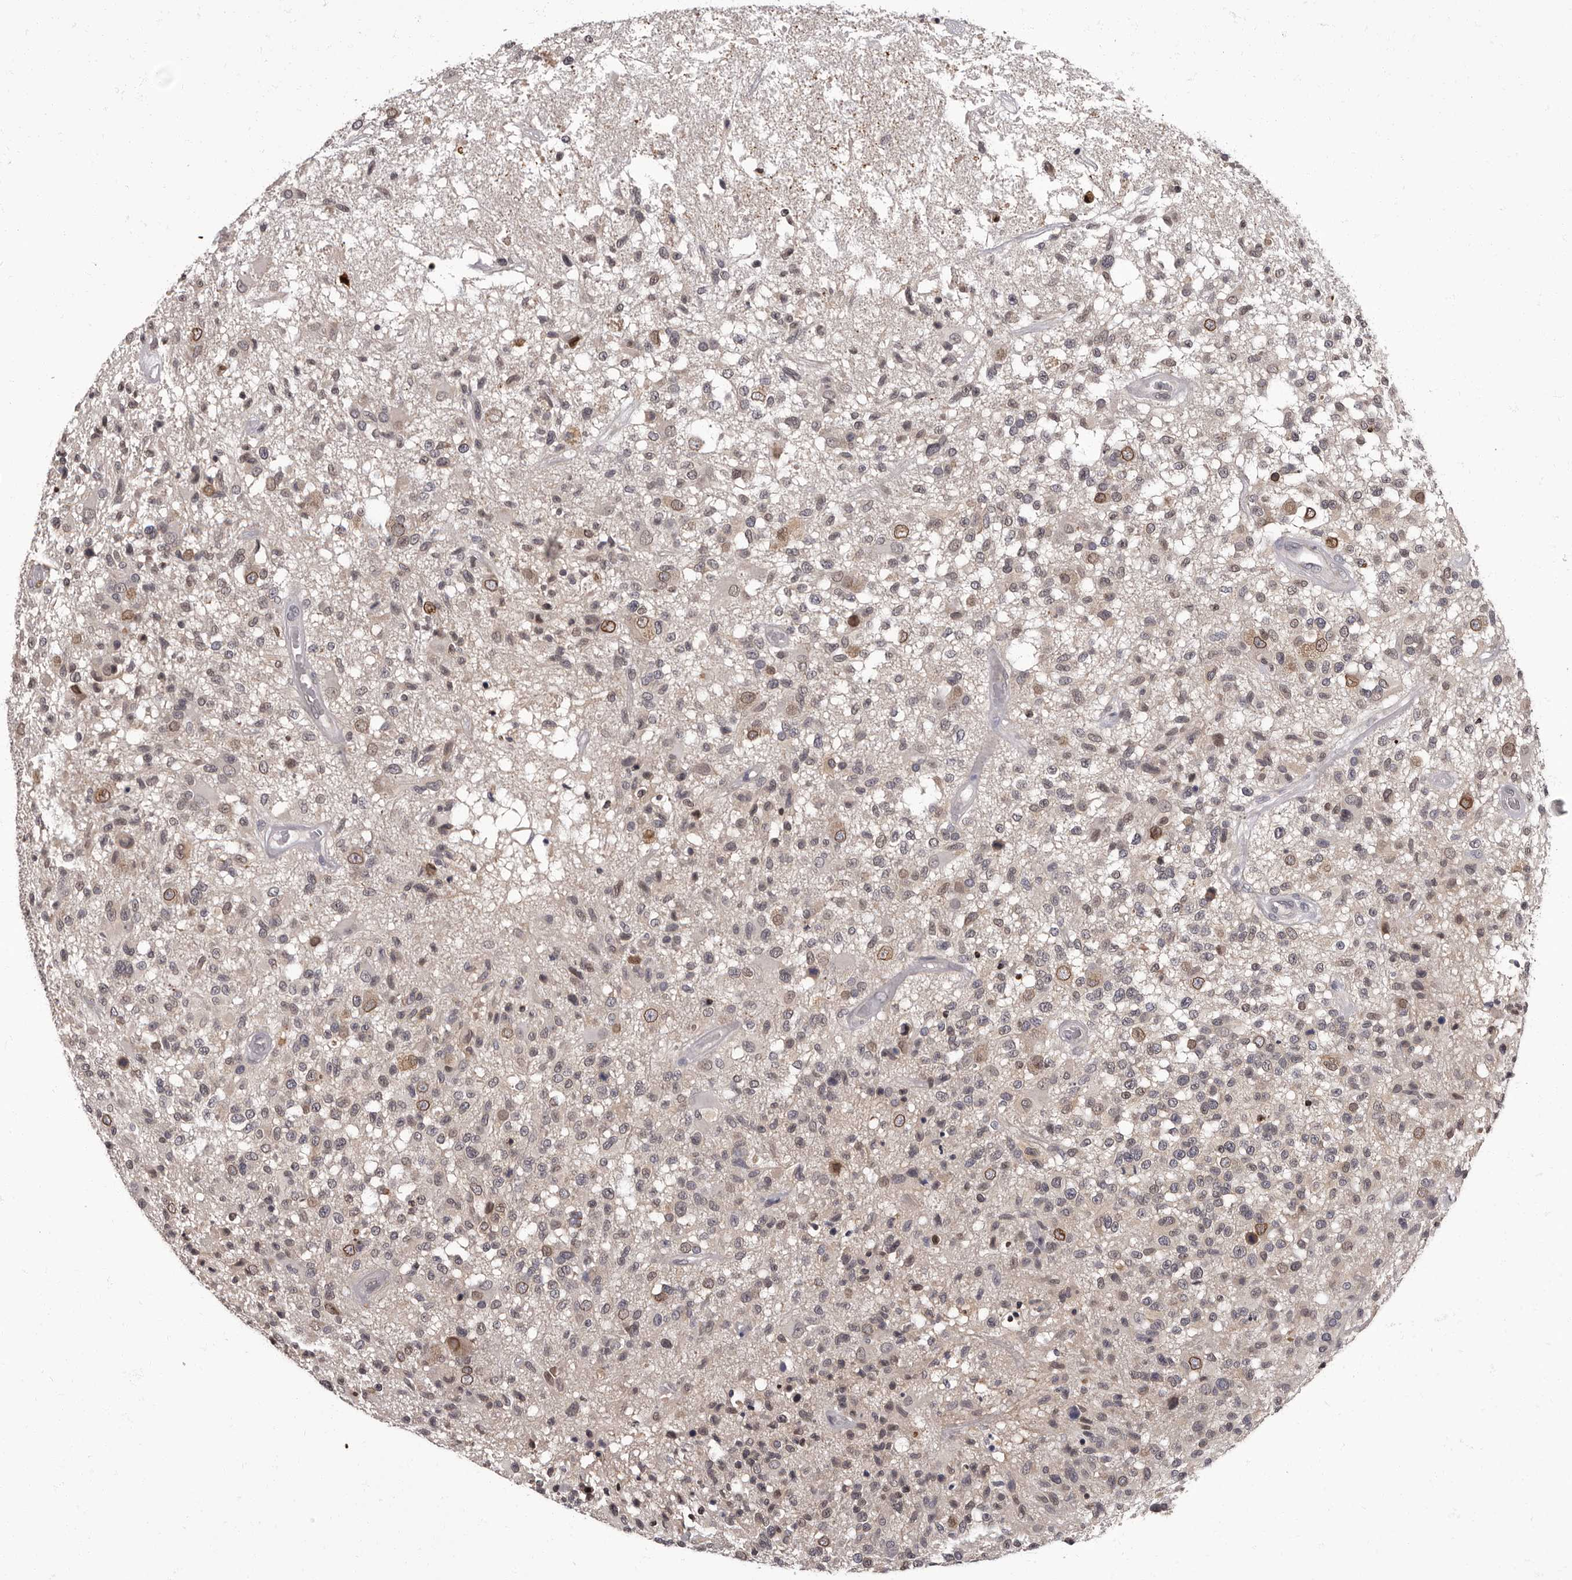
{"staining": {"intensity": "weak", "quantity": ">75%", "location": "nuclear"}, "tissue": "glioma", "cell_type": "Tumor cells", "image_type": "cancer", "snomed": [{"axis": "morphology", "description": "Glioma, malignant, High grade"}, {"axis": "morphology", "description": "Glioblastoma, NOS"}, {"axis": "topography", "description": "Brain"}], "caption": "Human glioma stained with a brown dye exhibits weak nuclear positive expression in about >75% of tumor cells.", "gene": "C1orf50", "patient": {"sex": "male", "age": 60}}